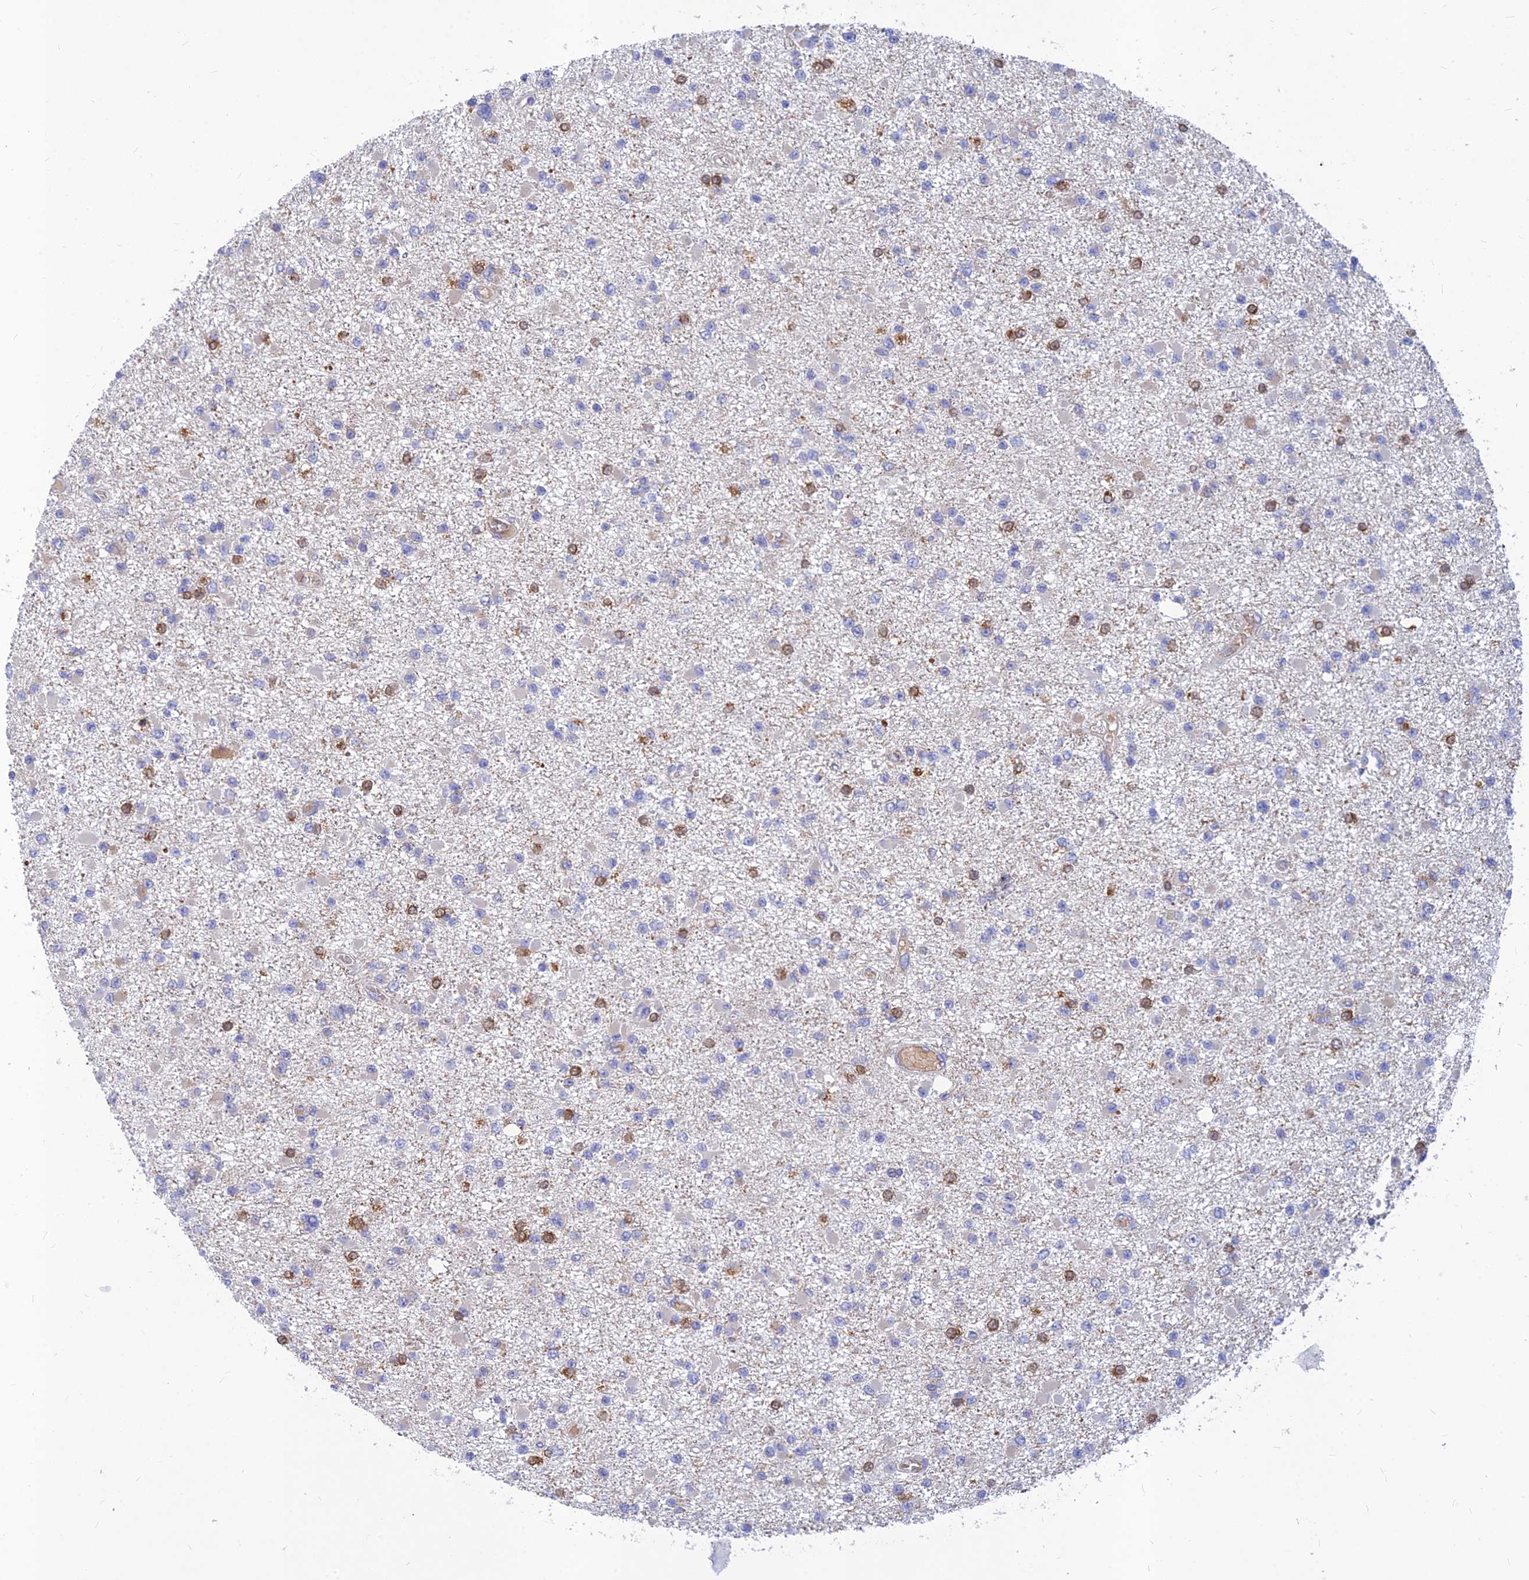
{"staining": {"intensity": "moderate", "quantity": "<25%", "location": "cytoplasmic/membranous"}, "tissue": "glioma", "cell_type": "Tumor cells", "image_type": "cancer", "snomed": [{"axis": "morphology", "description": "Glioma, malignant, Low grade"}, {"axis": "topography", "description": "Brain"}], "caption": "Immunohistochemistry (IHC) photomicrograph of malignant low-grade glioma stained for a protein (brown), which exhibits low levels of moderate cytoplasmic/membranous positivity in about <25% of tumor cells.", "gene": "CACNA1B", "patient": {"sex": "female", "age": 22}}